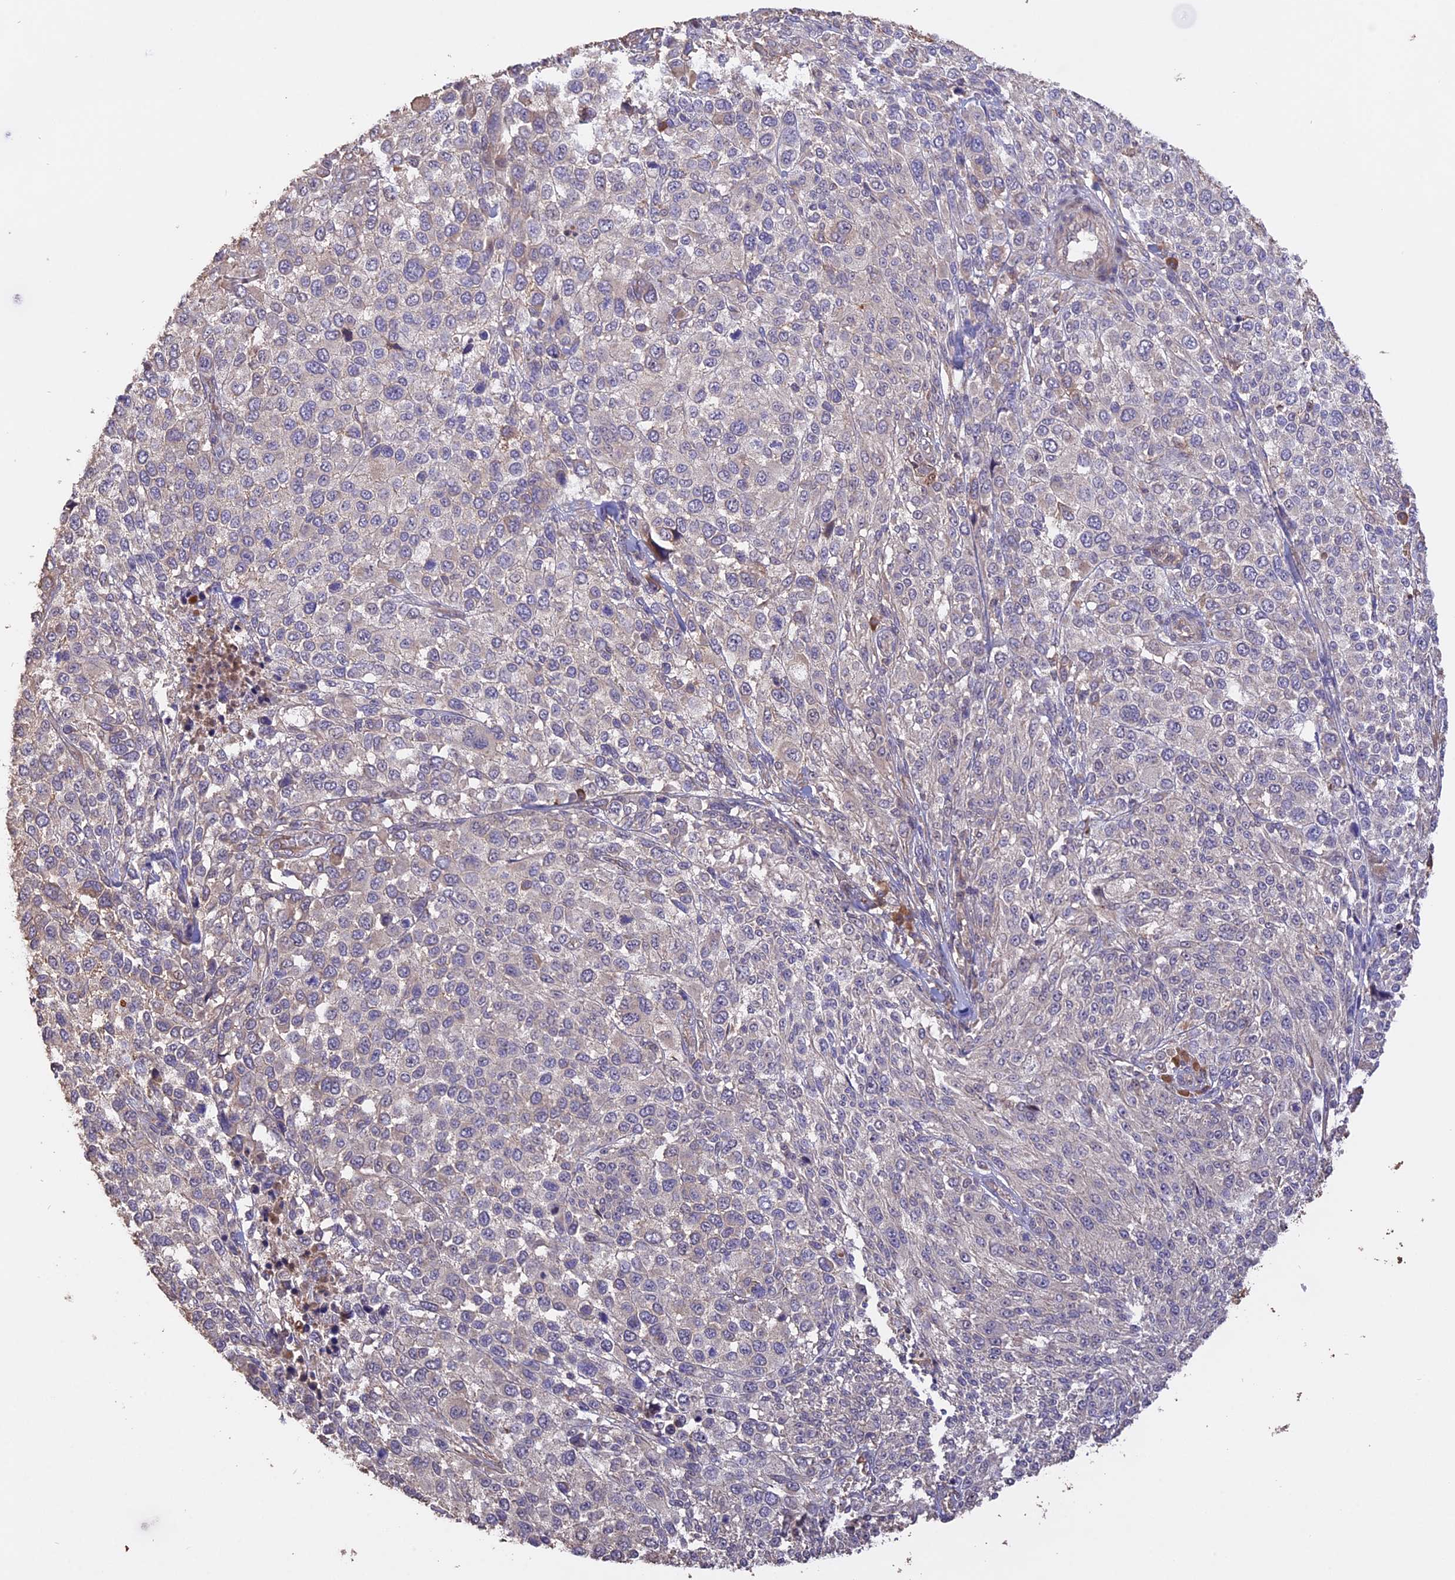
{"staining": {"intensity": "moderate", "quantity": "<25%", "location": "cytoplasmic/membranous"}, "tissue": "melanoma", "cell_type": "Tumor cells", "image_type": "cancer", "snomed": [{"axis": "morphology", "description": "Malignant melanoma, NOS"}, {"axis": "topography", "description": "Skin of trunk"}], "caption": "Human melanoma stained with a brown dye displays moderate cytoplasmic/membranous positive positivity in approximately <25% of tumor cells.", "gene": "RASAL1", "patient": {"sex": "male", "age": 71}}